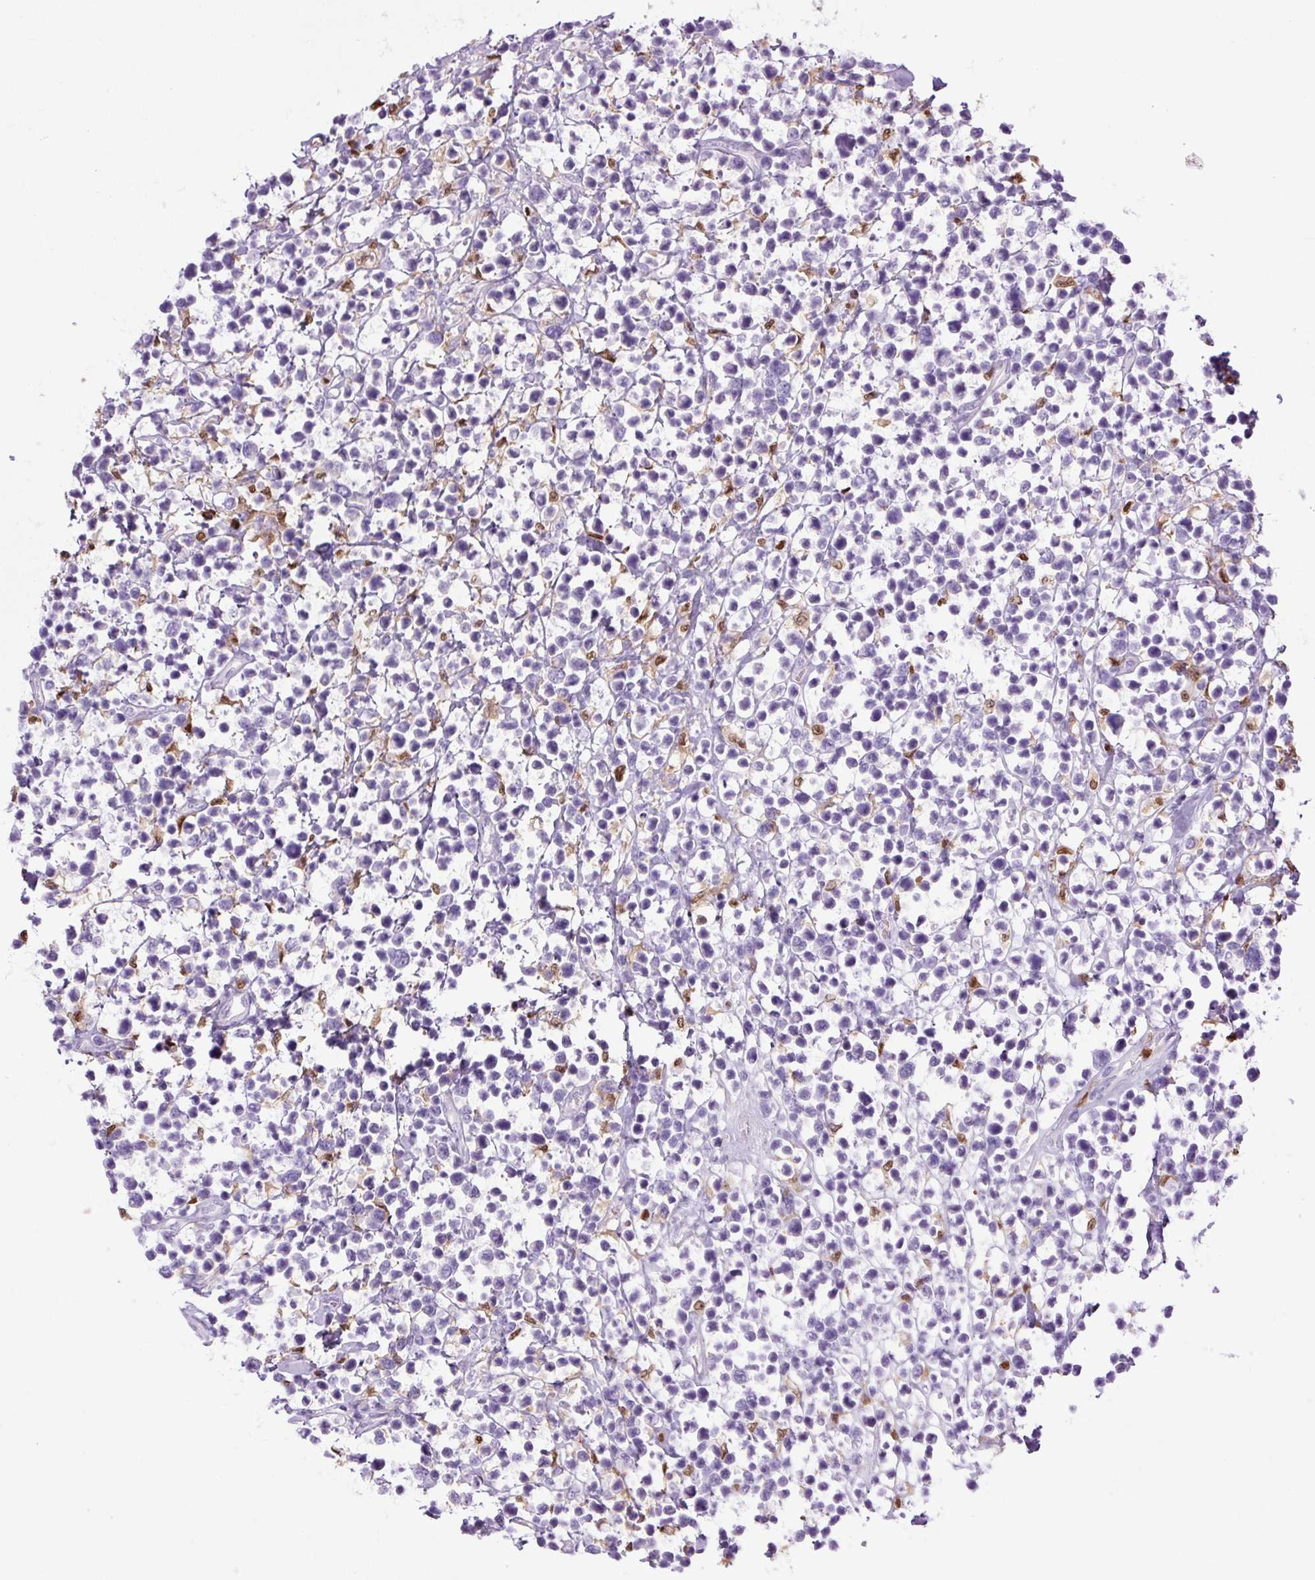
{"staining": {"intensity": "negative", "quantity": "none", "location": "none"}, "tissue": "lymphoma", "cell_type": "Tumor cells", "image_type": "cancer", "snomed": [{"axis": "morphology", "description": "Malignant lymphoma, non-Hodgkin's type, Low grade"}, {"axis": "topography", "description": "Lymph node"}], "caption": "A high-resolution image shows IHC staining of low-grade malignant lymphoma, non-Hodgkin's type, which reveals no significant expression in tumor cells.", "gene": "SPI1", "patient": {"sex": "male", "age": 60}}